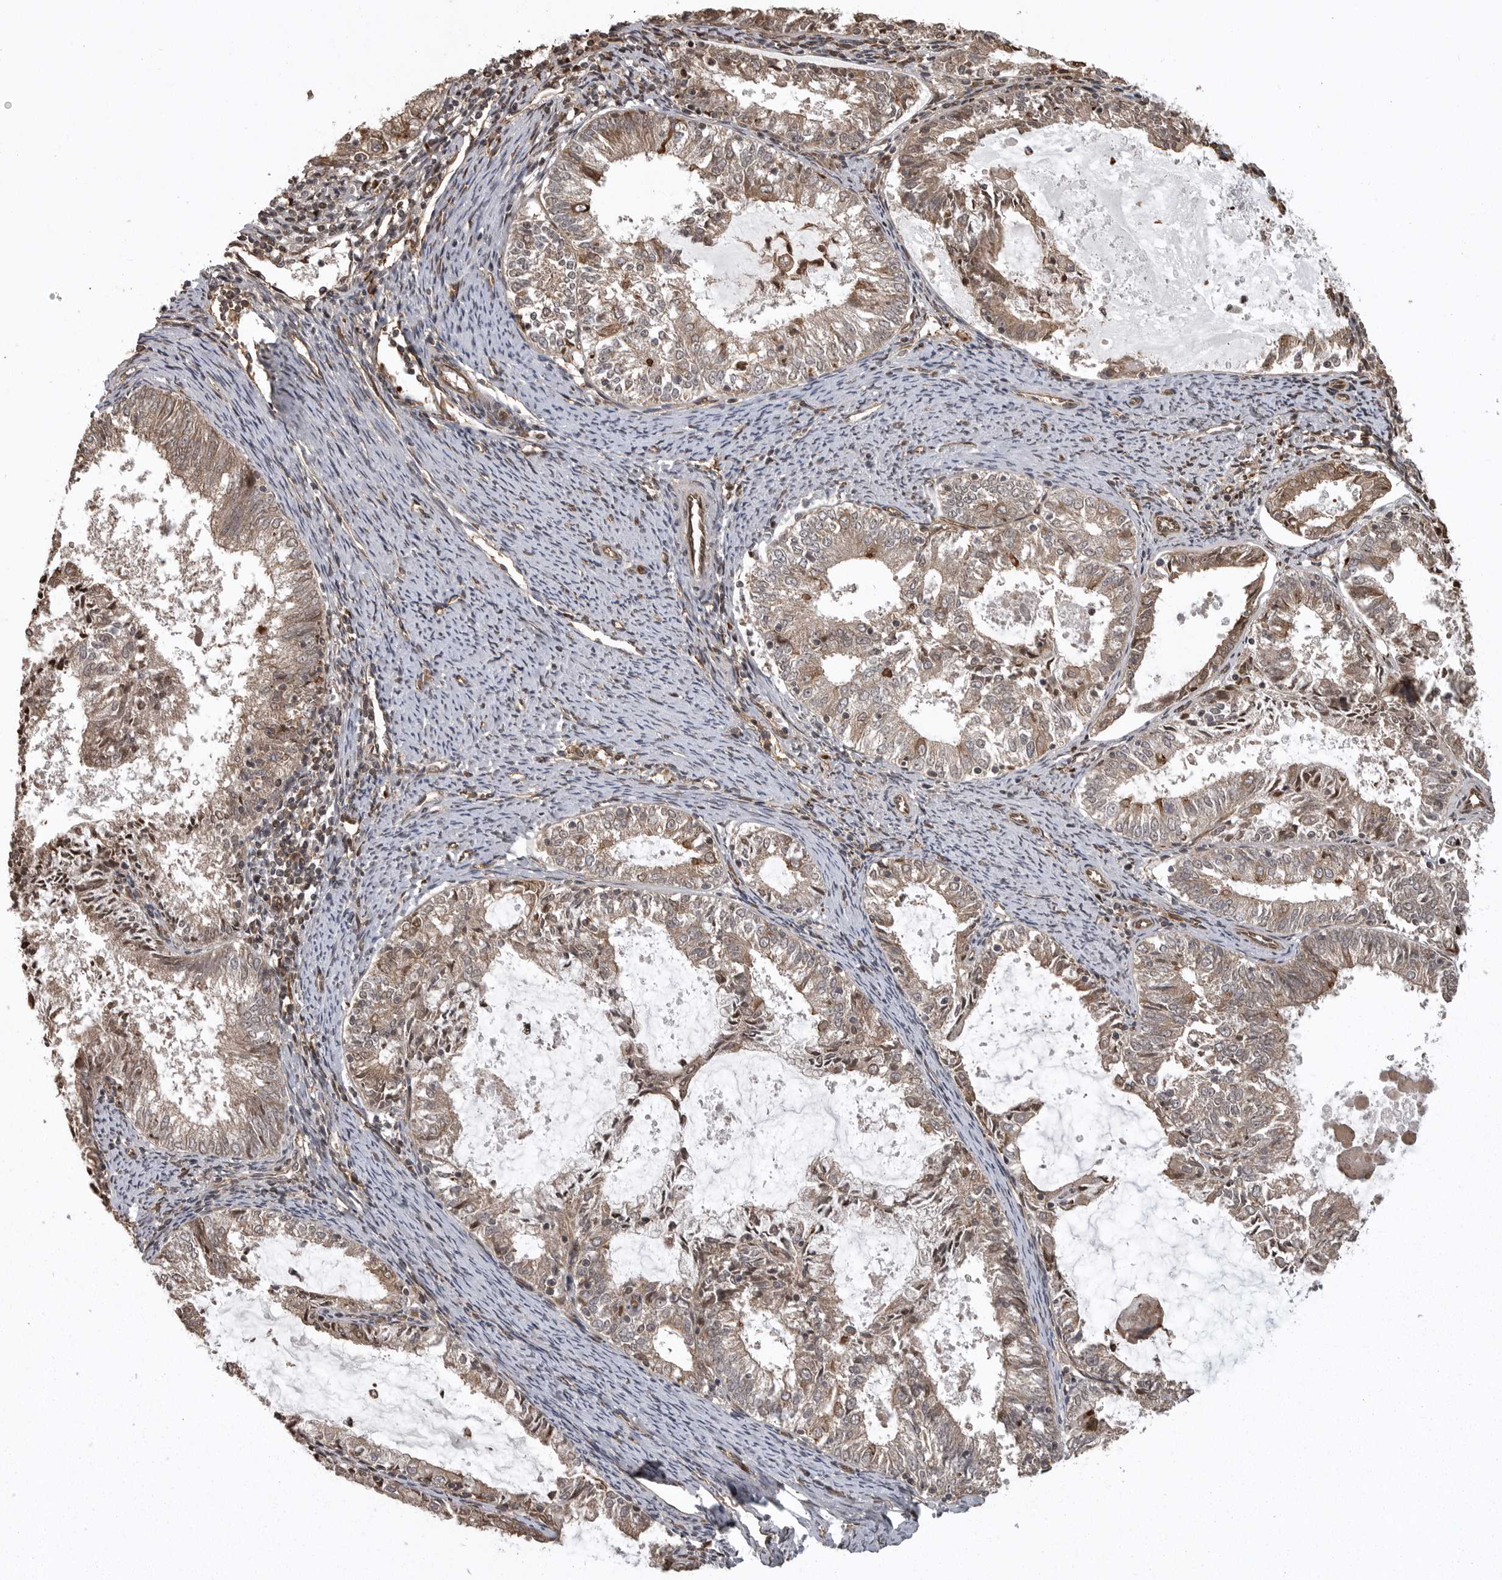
{"staining": {"intensity": "weak", "quantity": ">75%", "location": "cytoplasmic/membranous"}, "tissue": "endometrial cancer", "cell_type": "Tumor cells", "image_type": "cancer", "snomed": [{"axis": "morphology", "description": "Adenocarcinoma, NOS"}, {"axis": "topography", "description": "Endometrium"}], "caption": "This is a histology image of immunohistochemistry (IHC) staining of endometrial adenocarcinoma, which shows weak staining in the cytoplasmic/membranous of tumor cells.", "gene": "DNAJC8", "patient": {"sex": "female", "age": 57}}